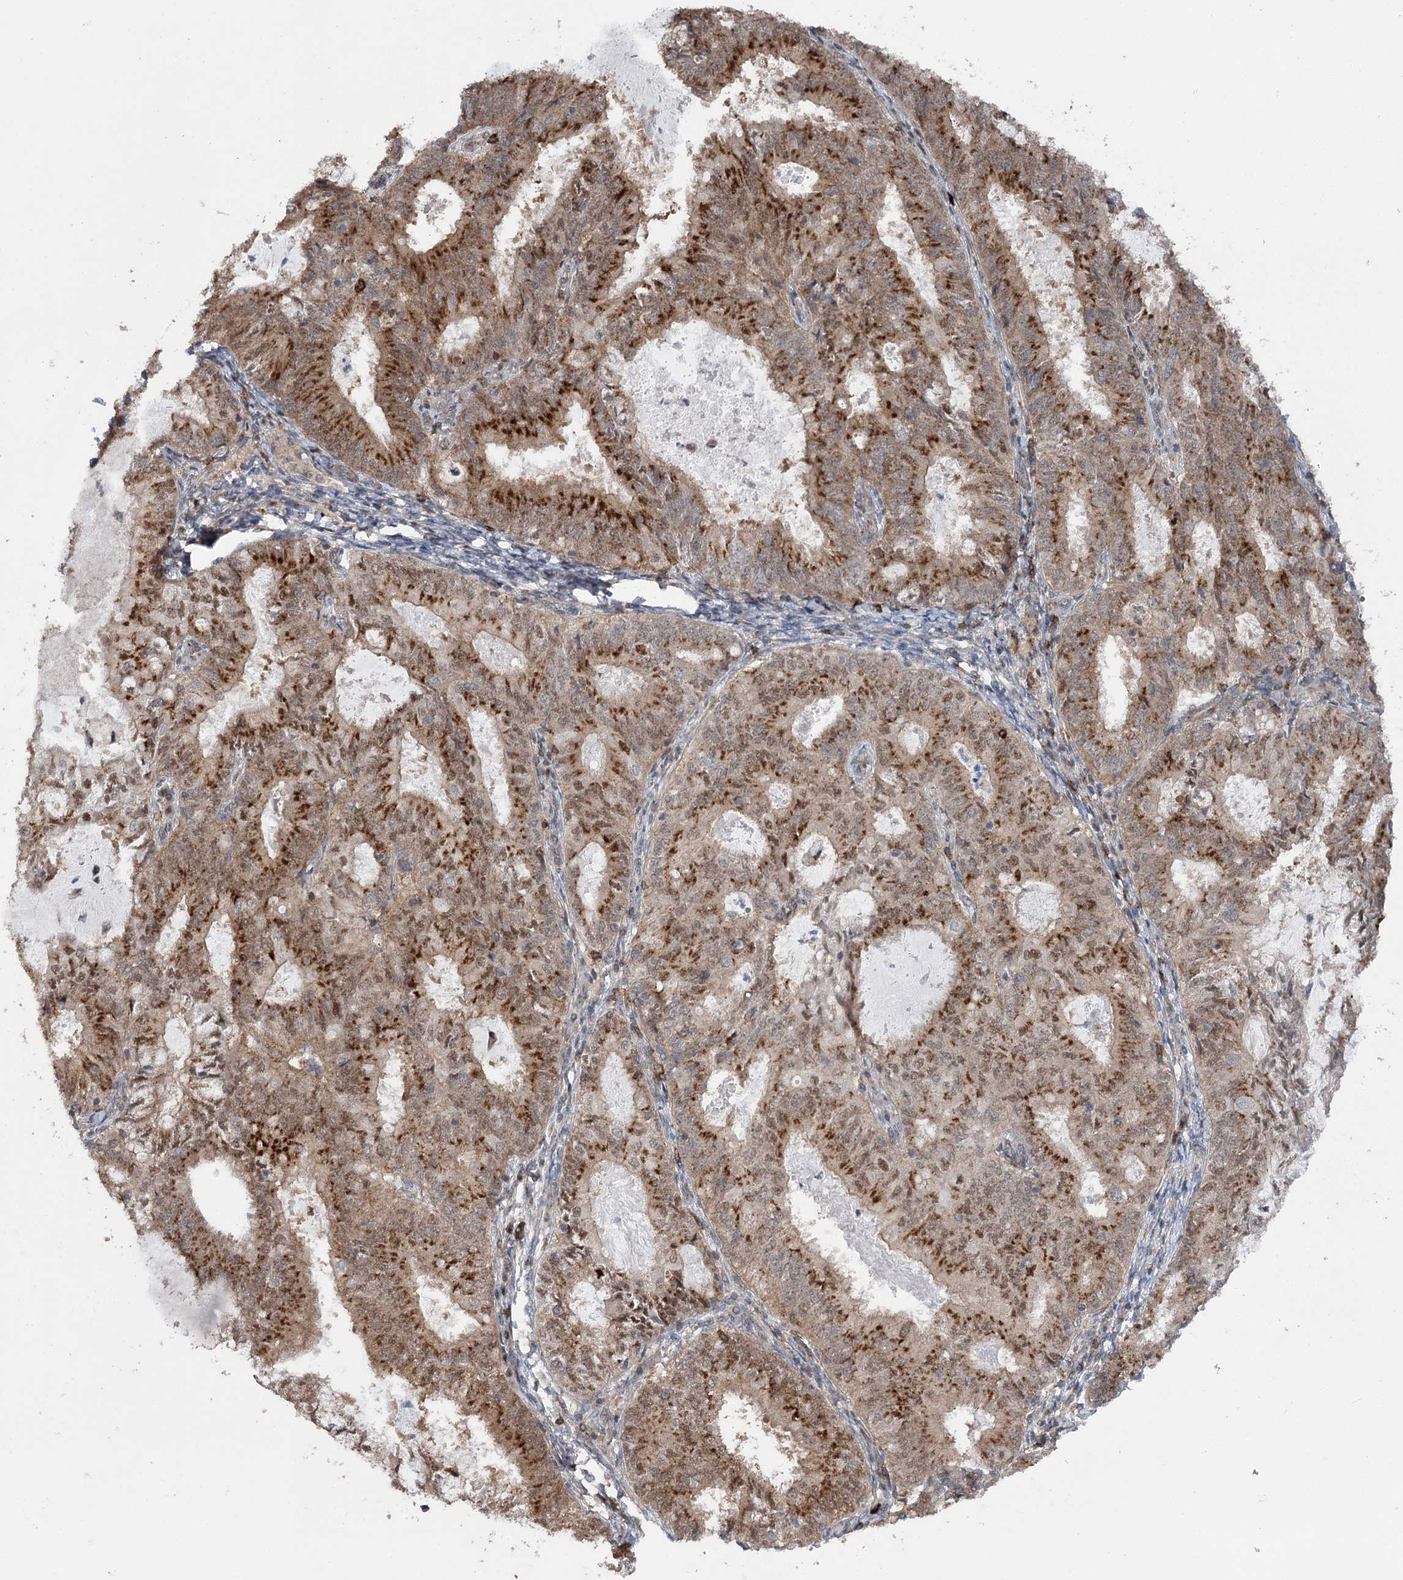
{"staining": {"intensity": "moderate", "quantity": ">75%", "location": "cytoplasmic/membranous,nuclear"}, "tissue": "endometrial cancer", "cell_type": "Tumor cells", "image_type": "cancer", "snomed": [{"axis": "morphology", "description": "Adenocarcinoma, NOS"}, {"axis": "topography", "description": "Endometrium"}], "caption": "Immunohistochemical staining of human endometrial adenocarcinoma reveals medium levels of moderate cytoplasmic/membranous and nuclear protein positivity in about >75% of tumor cells.", "gene": "STX6", "patient": {"sex": "female", "age": 57}}